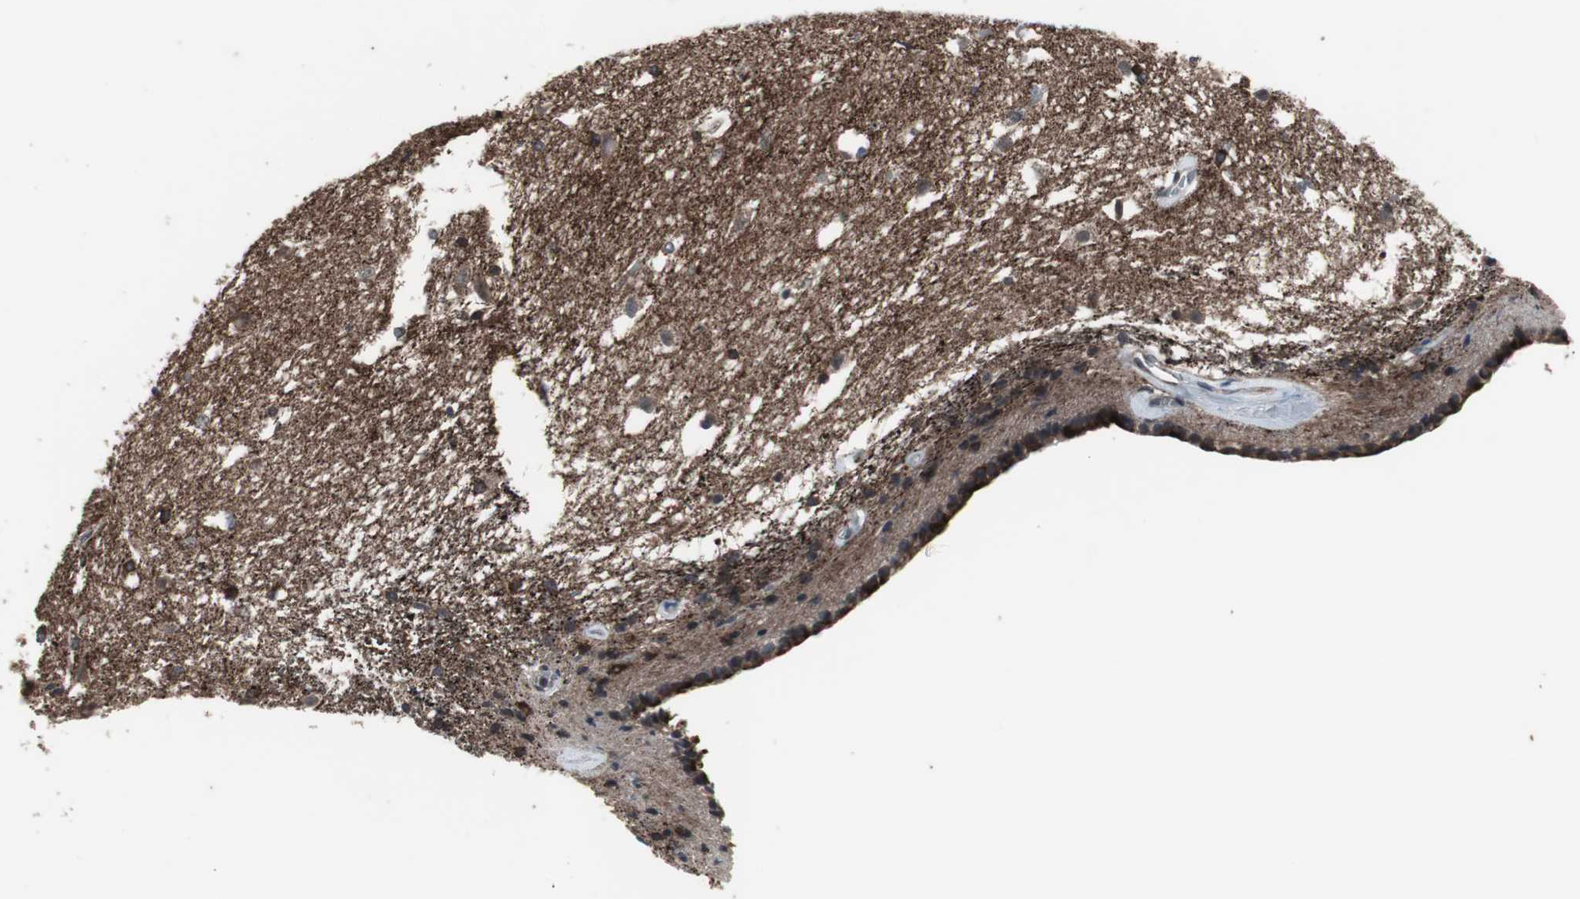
{"staining": {"intensity": "weak", "quantity": "25%-75%", "location": "cytoplasmic/membranous"}, "tissue": "caudate", "cell_type": "Glial cells", "image_type": "normal", "snomed": [{"axis": "morphology", "description": "Normal tissue, NOS"}, {"axis": "topography", "description": "Lateral ventricle wall"}], "caption": "Protein staining of unremarkable caudate shows weak cytoplasmic/membranous positivity in approximately 25%-75% of glial cells. (Stains: DAB (3,3'-diaminobenzidine) in brown, nuclei in blue, Microscopy: brightfield microscopy at high magnification).", "gene": "CRADD", "patient": {"sex": "female", "age": 19}}